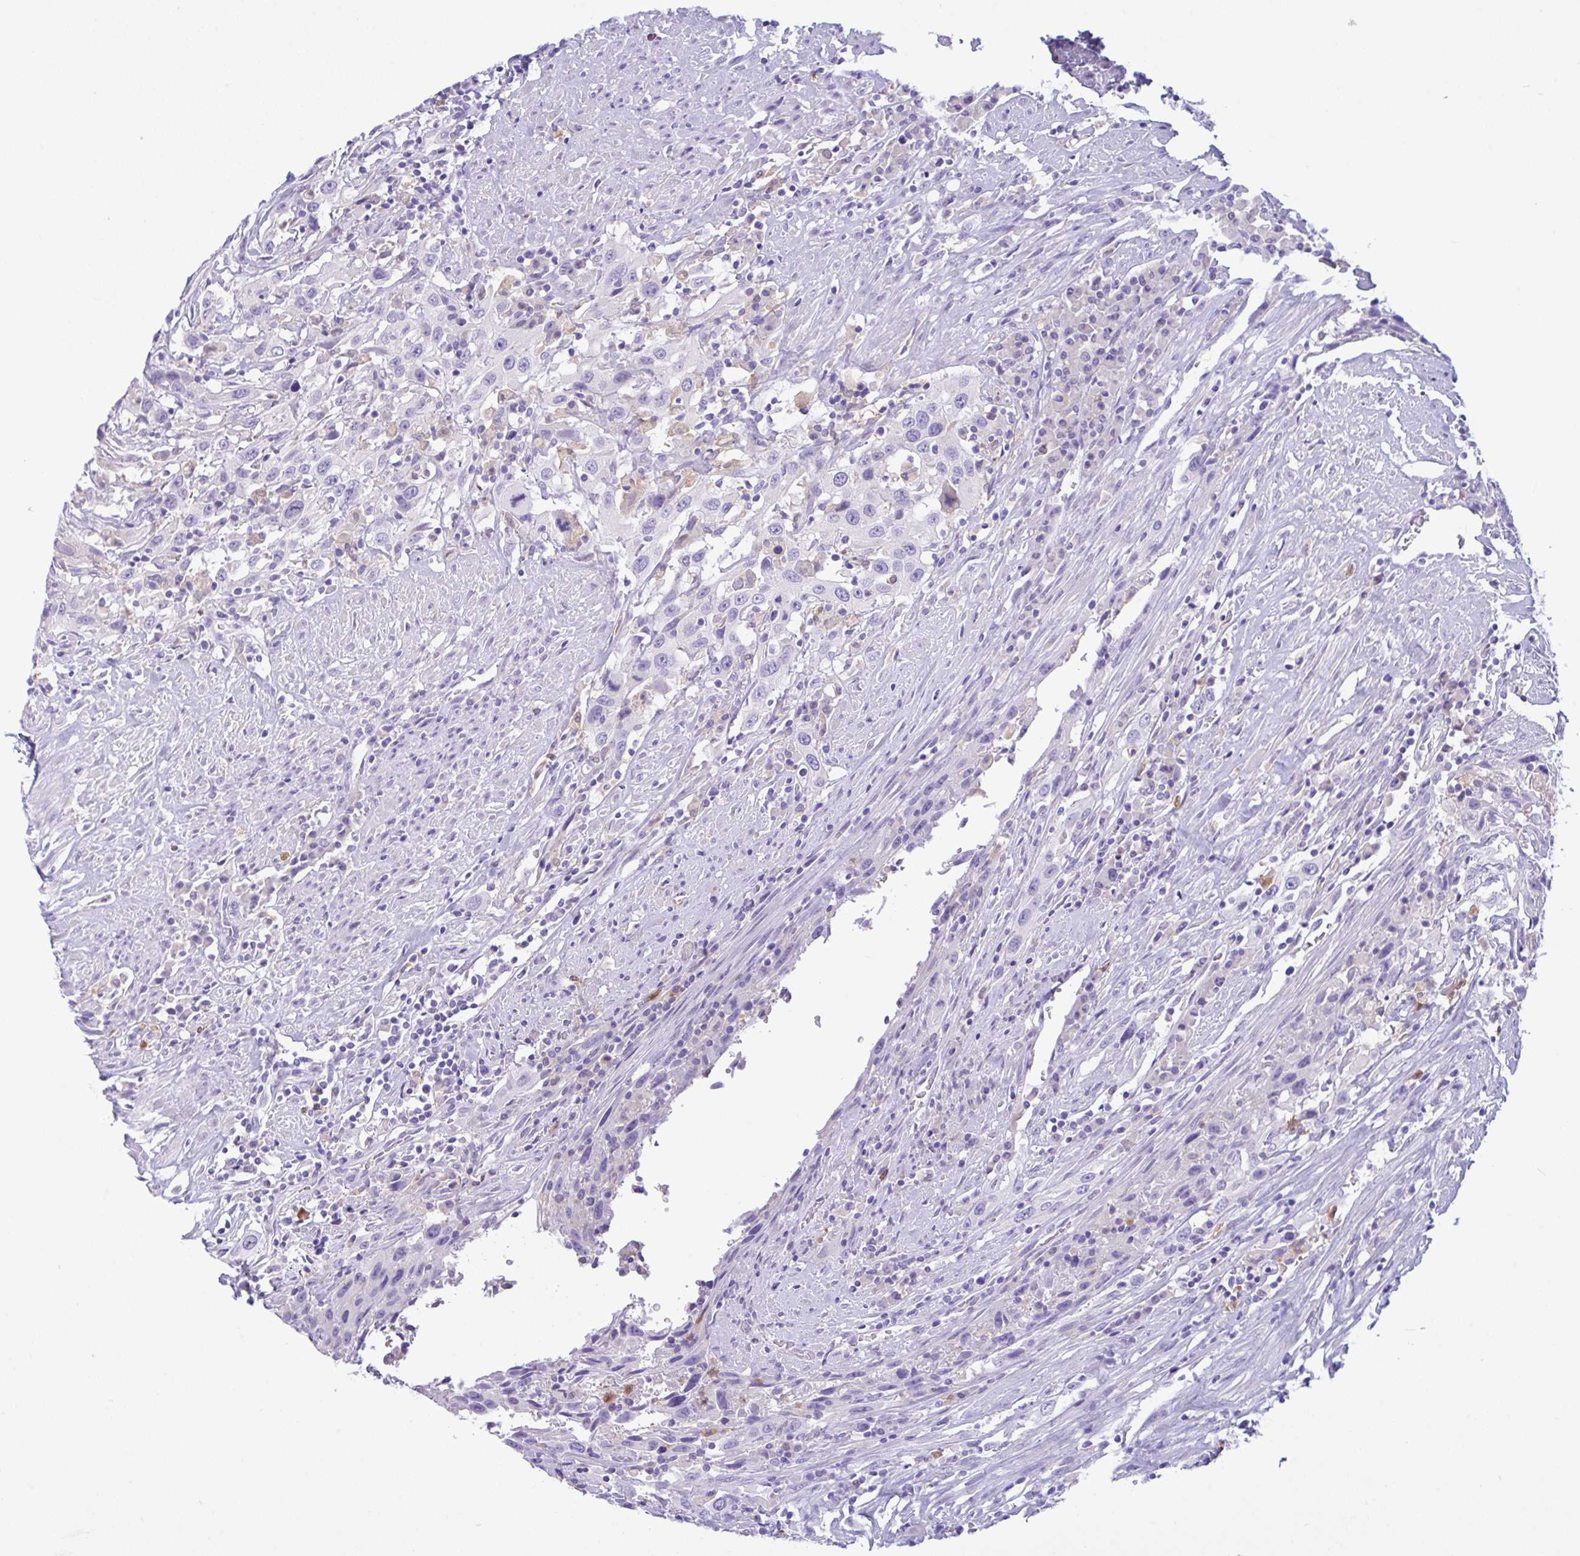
{"staining": {"intensity": "negative", "quantity": "none", "location": "none"}, "tissue": "urothelial cancer", "cell_type": "Tumor cells", "image_type": "cancer", "snomed": [{"axis": "morphology", "description": "Urothelial carcinoma, High grade"}, {"axis": "topography", "description": "Urinary bladder"}], "caption": "Protein analysis of high-grade urothelial carcinoma displays no significant expression in tumor cells.", "gene": "NCF1", "patient": {"sex": "male", "age": 61}}